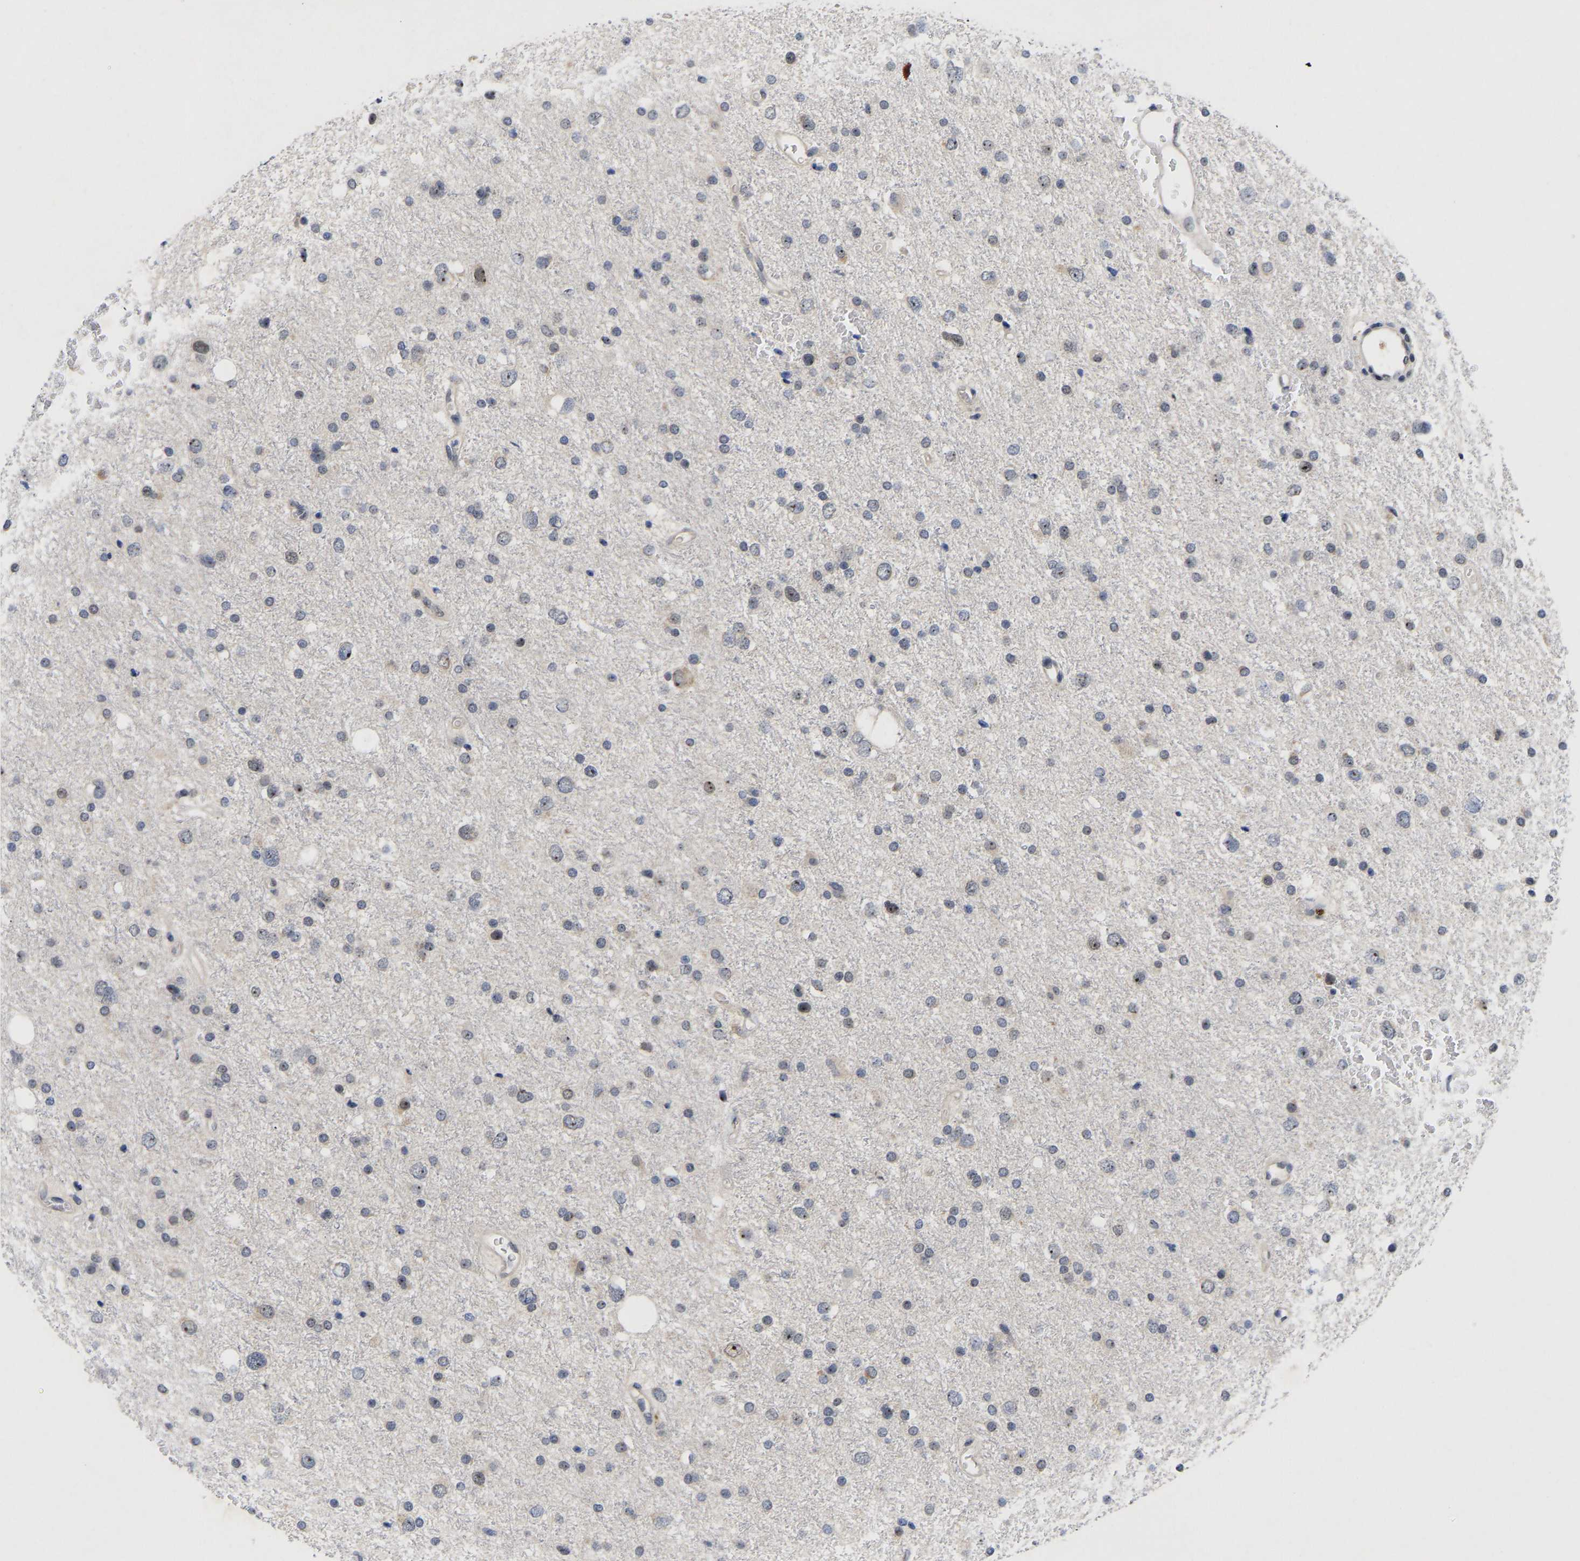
{"staining": {"intensity": "weak", "quantity": "<25%", "location": "nuclear"}, "tissue": "glioma", "cell_type": "Tumor cells", "image_type": "cancer", "snomed": [{"axis": "morphology", "description": "Glioma, malignant, Low grade"}, {"axis": "topography", "description": "Brain"}], "caption": "Immunohistochemistry photomicrograph of neoplastic tissue: malignant low-grade glioma stained with DAB shows no significant protein positivity in tumor cells. (DAB (3,3'-diaminobenzidine) IHC, high magnification).", "gene": "NLE1", "patient": {"sex": "female", "age": 37}}